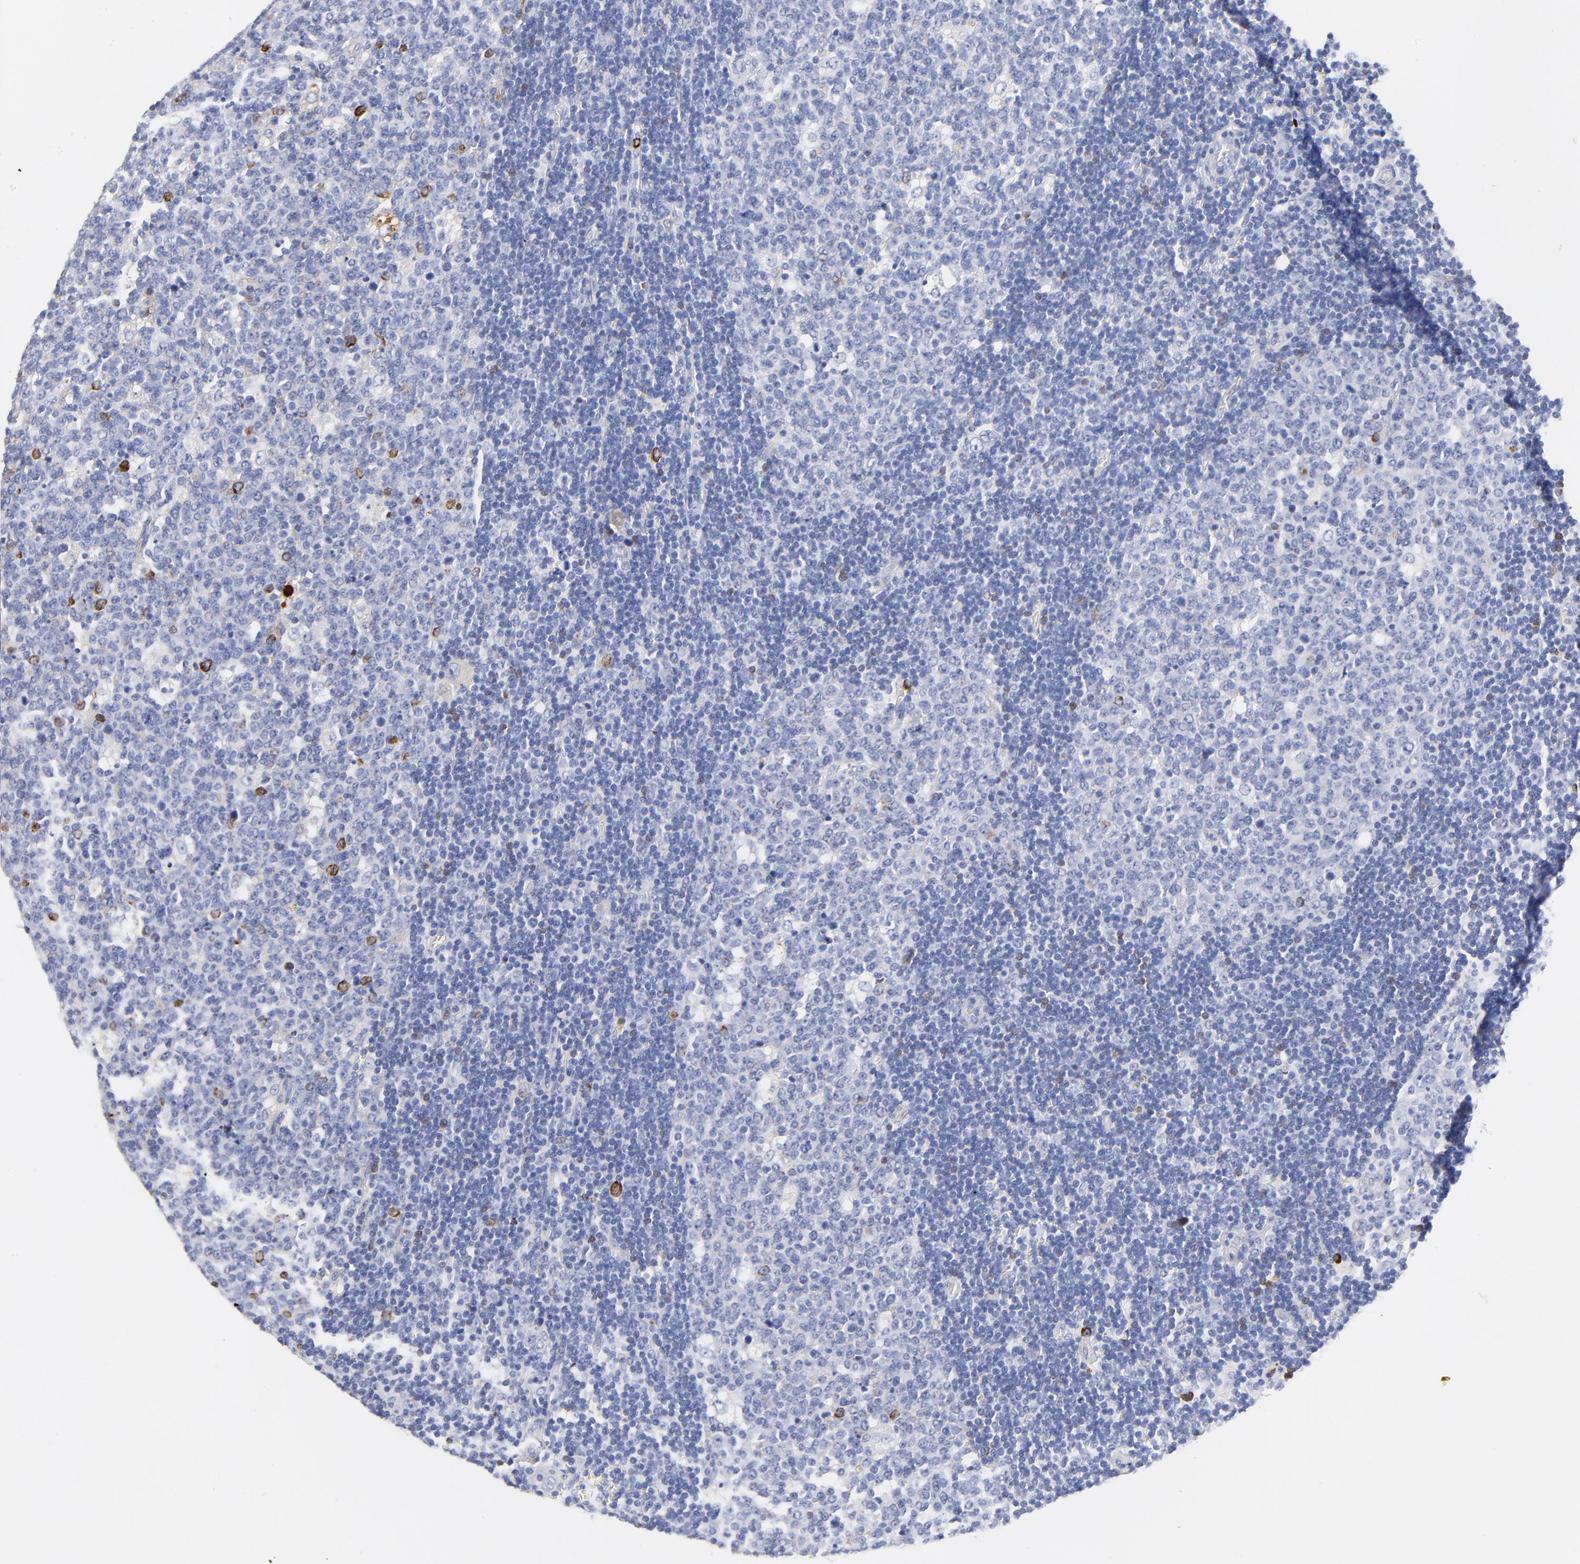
{"staining": {"intensity": "strong", "quantity": "<25%", "location": "cytoplasmic/membranous"}, "tissue": "lymph node", "cell_type": "Germinal center cells", "image_type": "normal", "snomed": [{"axis": "morphology", "description": "Normal tissue, NOS"}, {"axis": "topography", "description": "Lymph node"}, {"axis": "topography", "description": "Salivary gland"}], "caption": "Lymph node stained for a protein (brown) demonstrates strong cytoplasmic/membranous positive expression in about <25% of germinal center cells.", "gene": "IGLV3", "patient": {"sex": "male", "age": 8}}